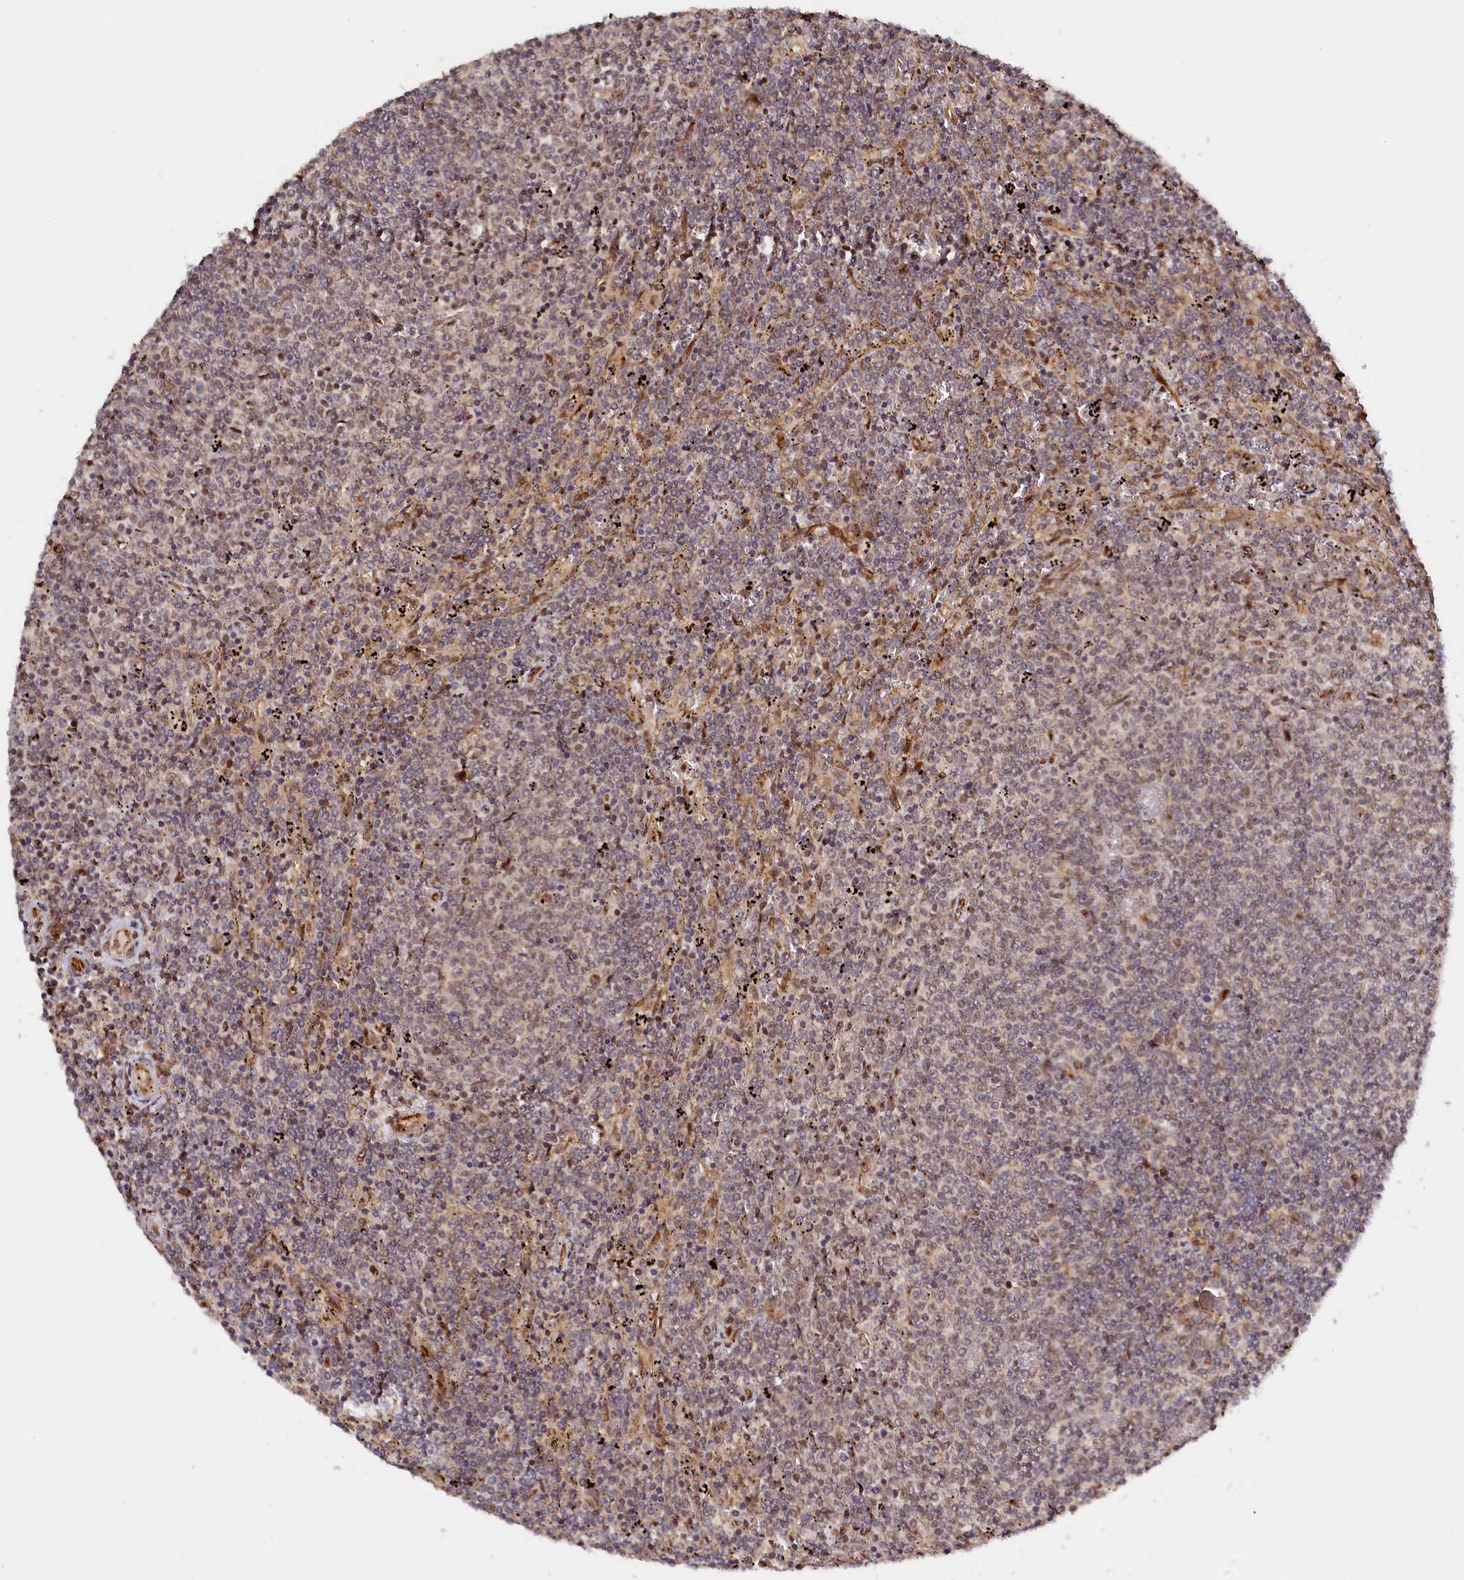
{"staining": {"intensity": "negative", "quantity": "none", "location": "none"}, "tissue": "lymphoma", "cell_type": "Tumor cells", "image_type": "cancer", "snomed": [{"axis": "morphology", "description": "Malignant lymphoma, non-Hodgkin's type, Low grade"}, {"axis": "topography", "description": "Spleen"}], "caption": "An immunohistochemistry (IHC) image of low-grade malignant lymphoma, non-Hodgkin's type is shown. There is no staining in tumor cells of low-grade malignant lymphoma, non-Hodgkin's type.", "gene": "ANKRD24", "patient": {"sex": "female", "age": 50}}